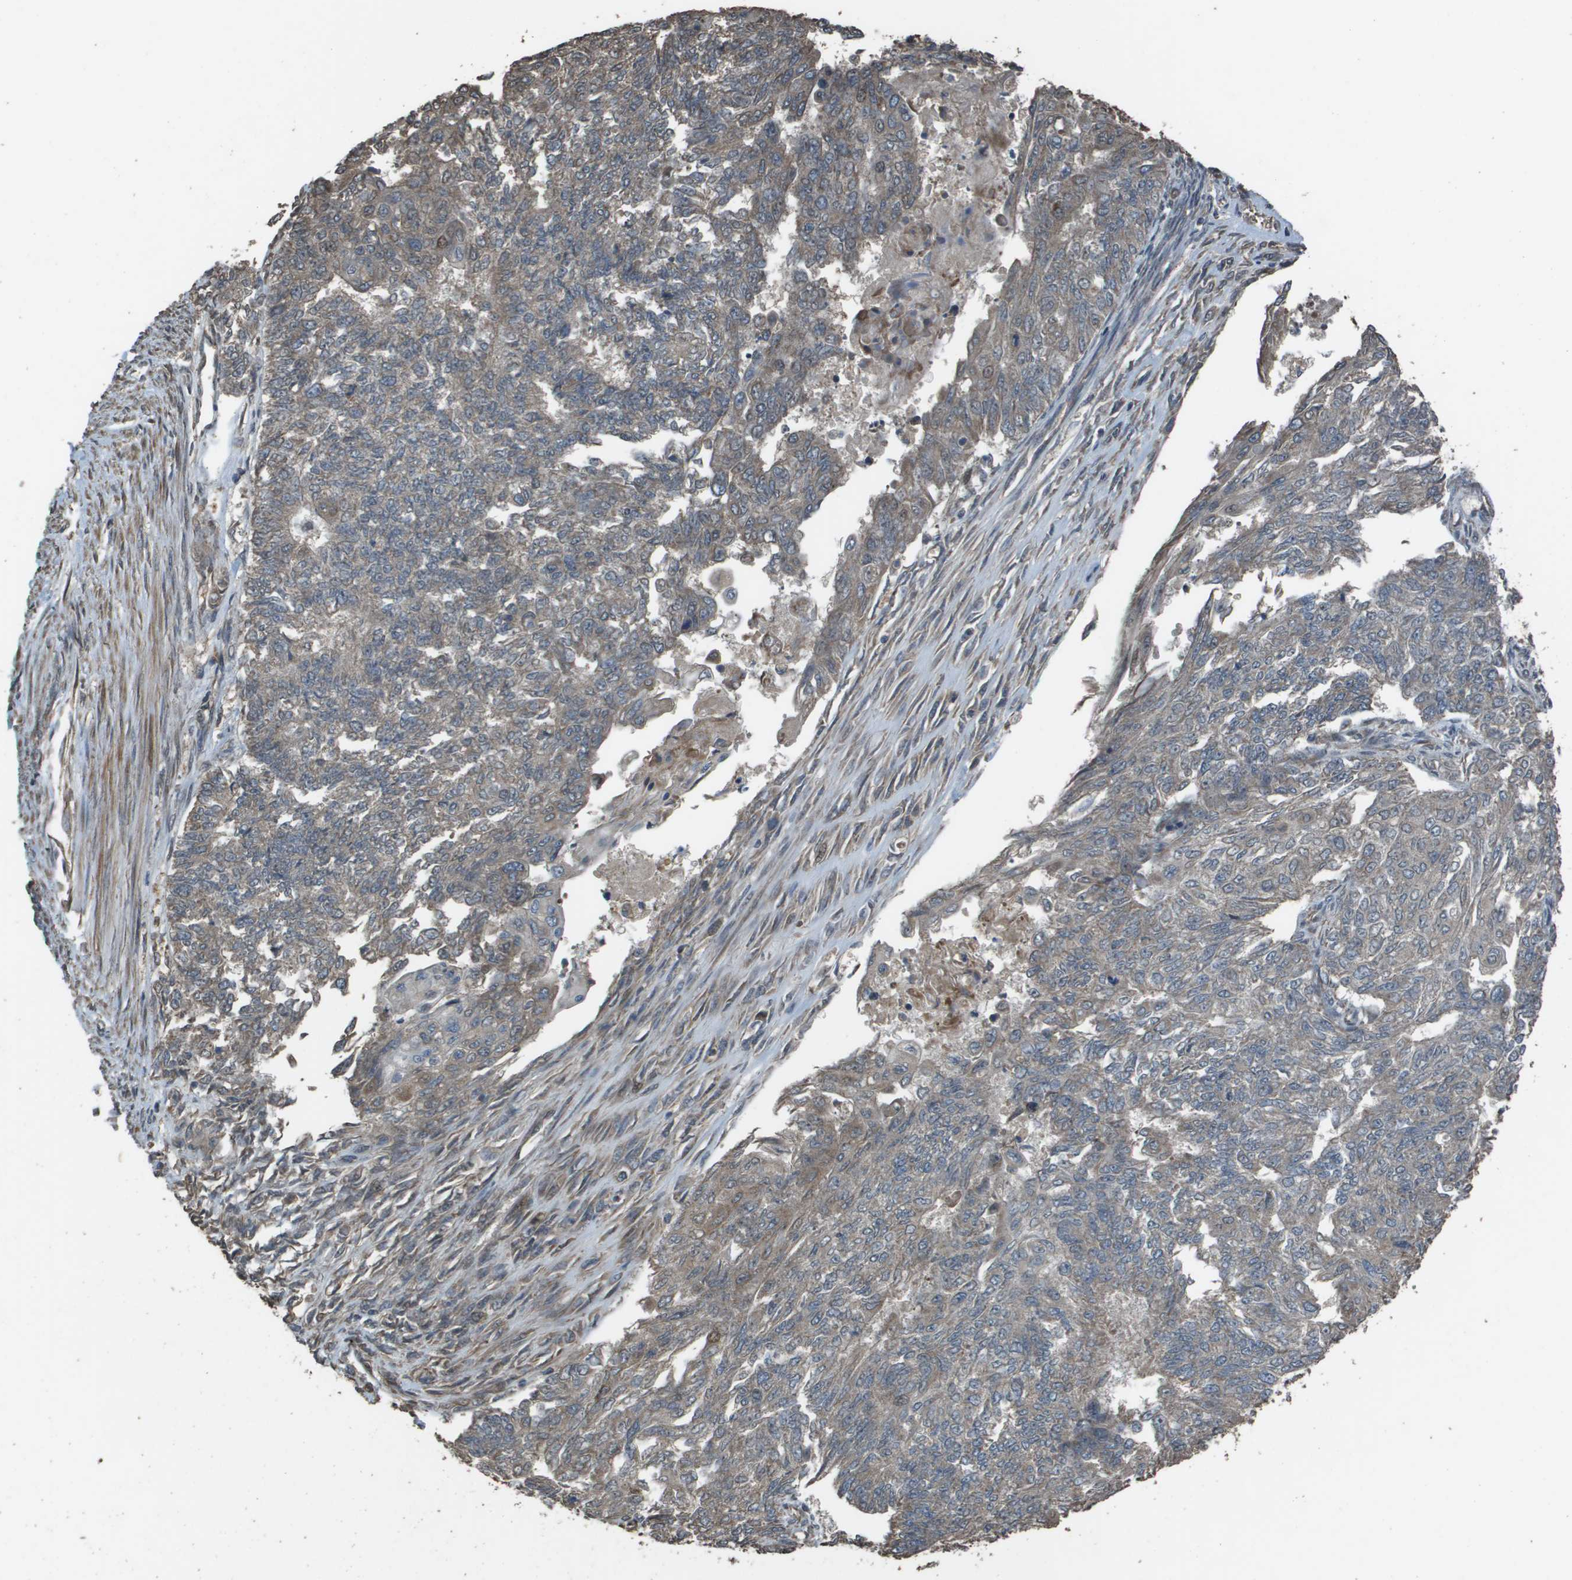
{"staining": {"intensity": "weak", "quantity": ">75%", "location": "cytoplasmic/membranous"}, "tissue": "endometrial cancer", "cell_type": "Tumor cells", "image_type": "cancer", "snomed": [{"axis": "morphology", "description": "Adenocarcinoma, NOS"}, {"axis": "topography", "description": "Endometrium"}], "caption": "This micrograph demonstrates immunohistochemistry staining of endometrial adenocarcinoma, with low weak cytoplasmic/membranous positivity in about >75% of tumor cells.", "gene": "FIG4", "patient": {"sex": "female", "age": 32}}